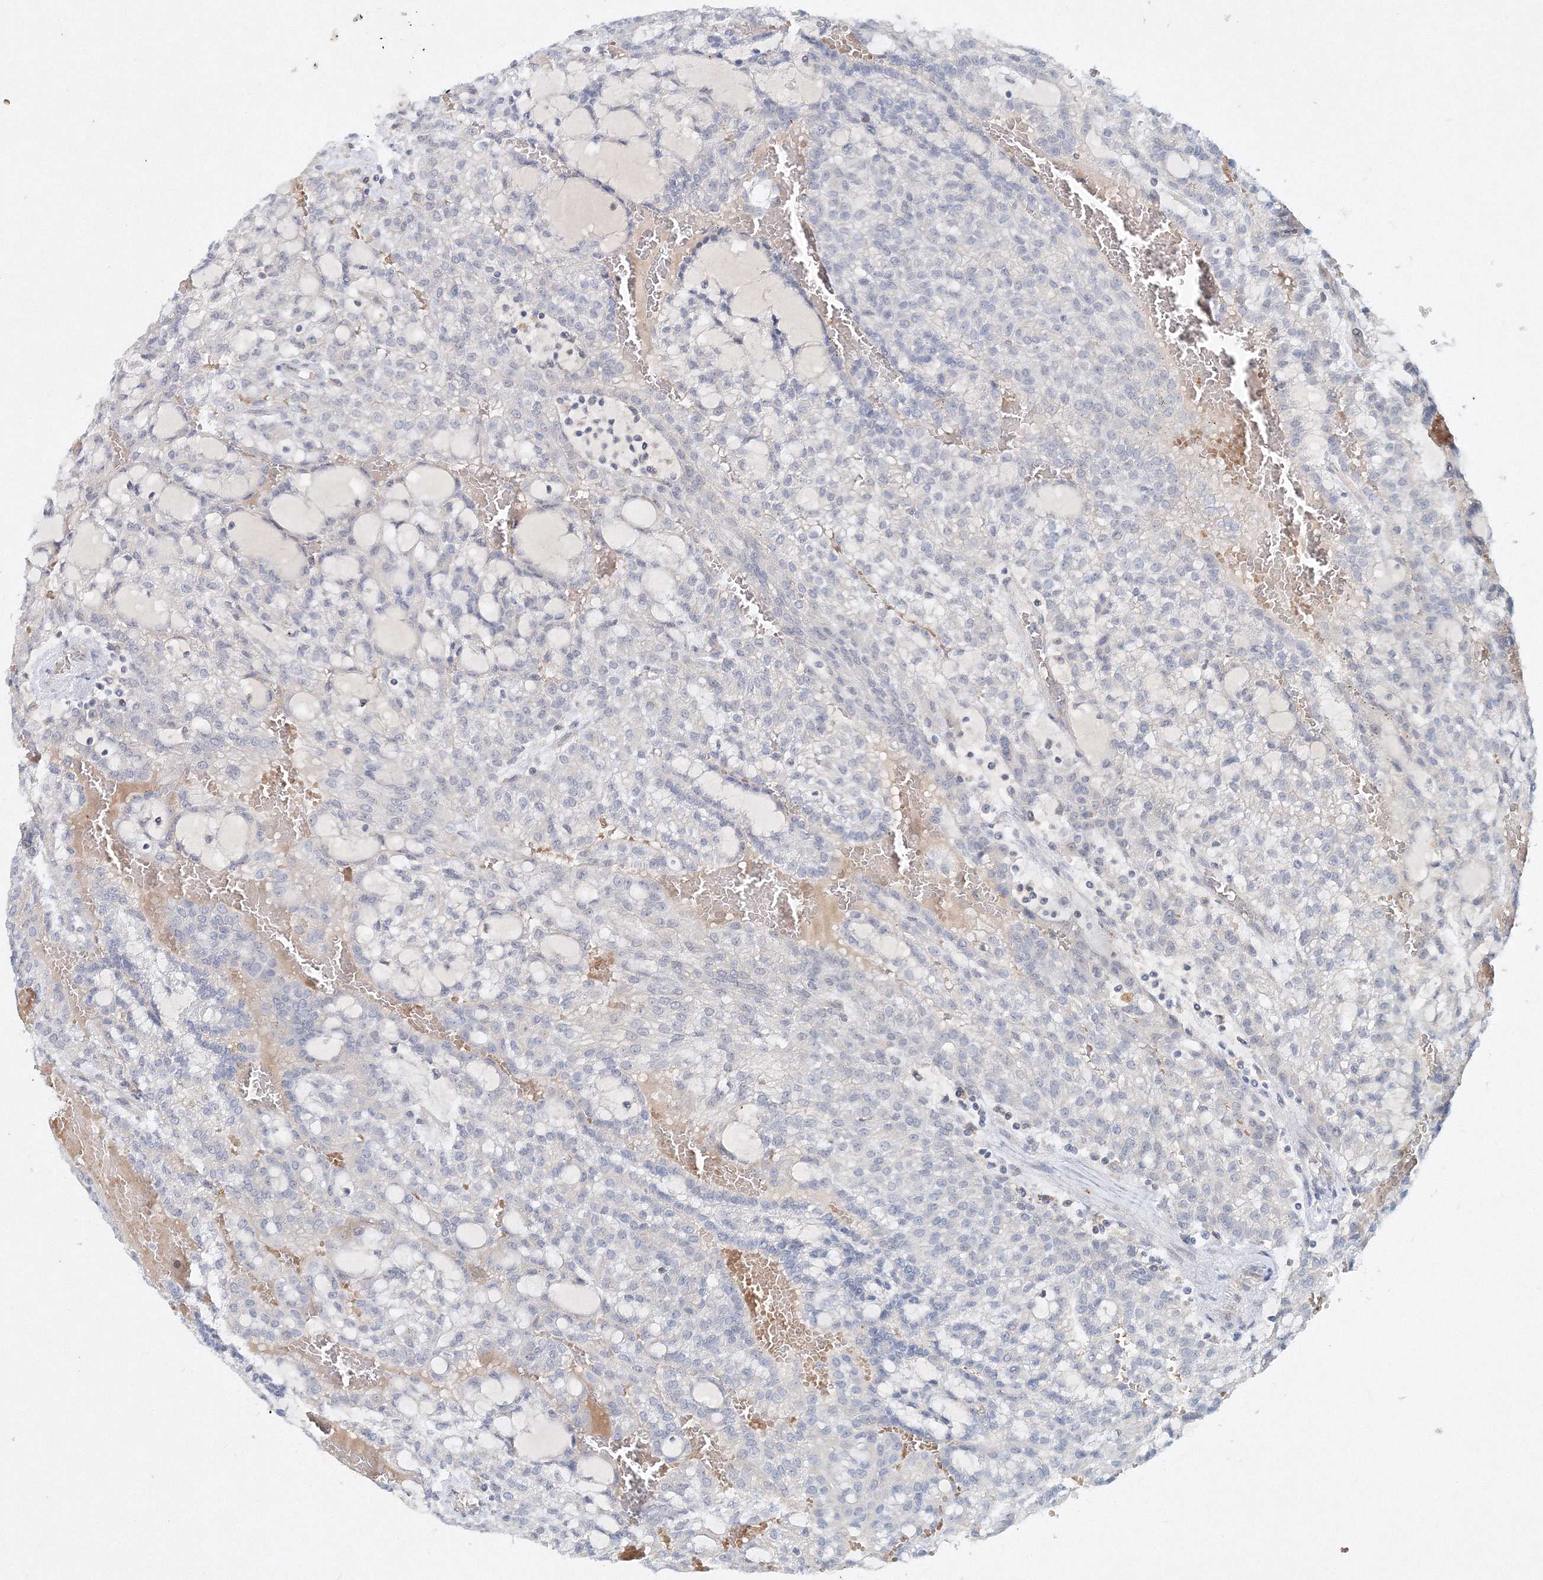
{"staining": {"intensity": "negative", "quantity": "none", "location": "none"}, "tissue": "renal cancer", "cell_type": "Tumor cells", "image_type": "cancer", "snomed": [{"axis": "morphology", "description": "Adenocarcinoma, NOS"}, {"axis": "topography", "description": "Kidney"}], "caption": "This is an IHC micrograph of human renal cancer. There is no expression in tumor cells.", "gene": "SH3BP5", "patient": {"sex": "male", "age": 63}}